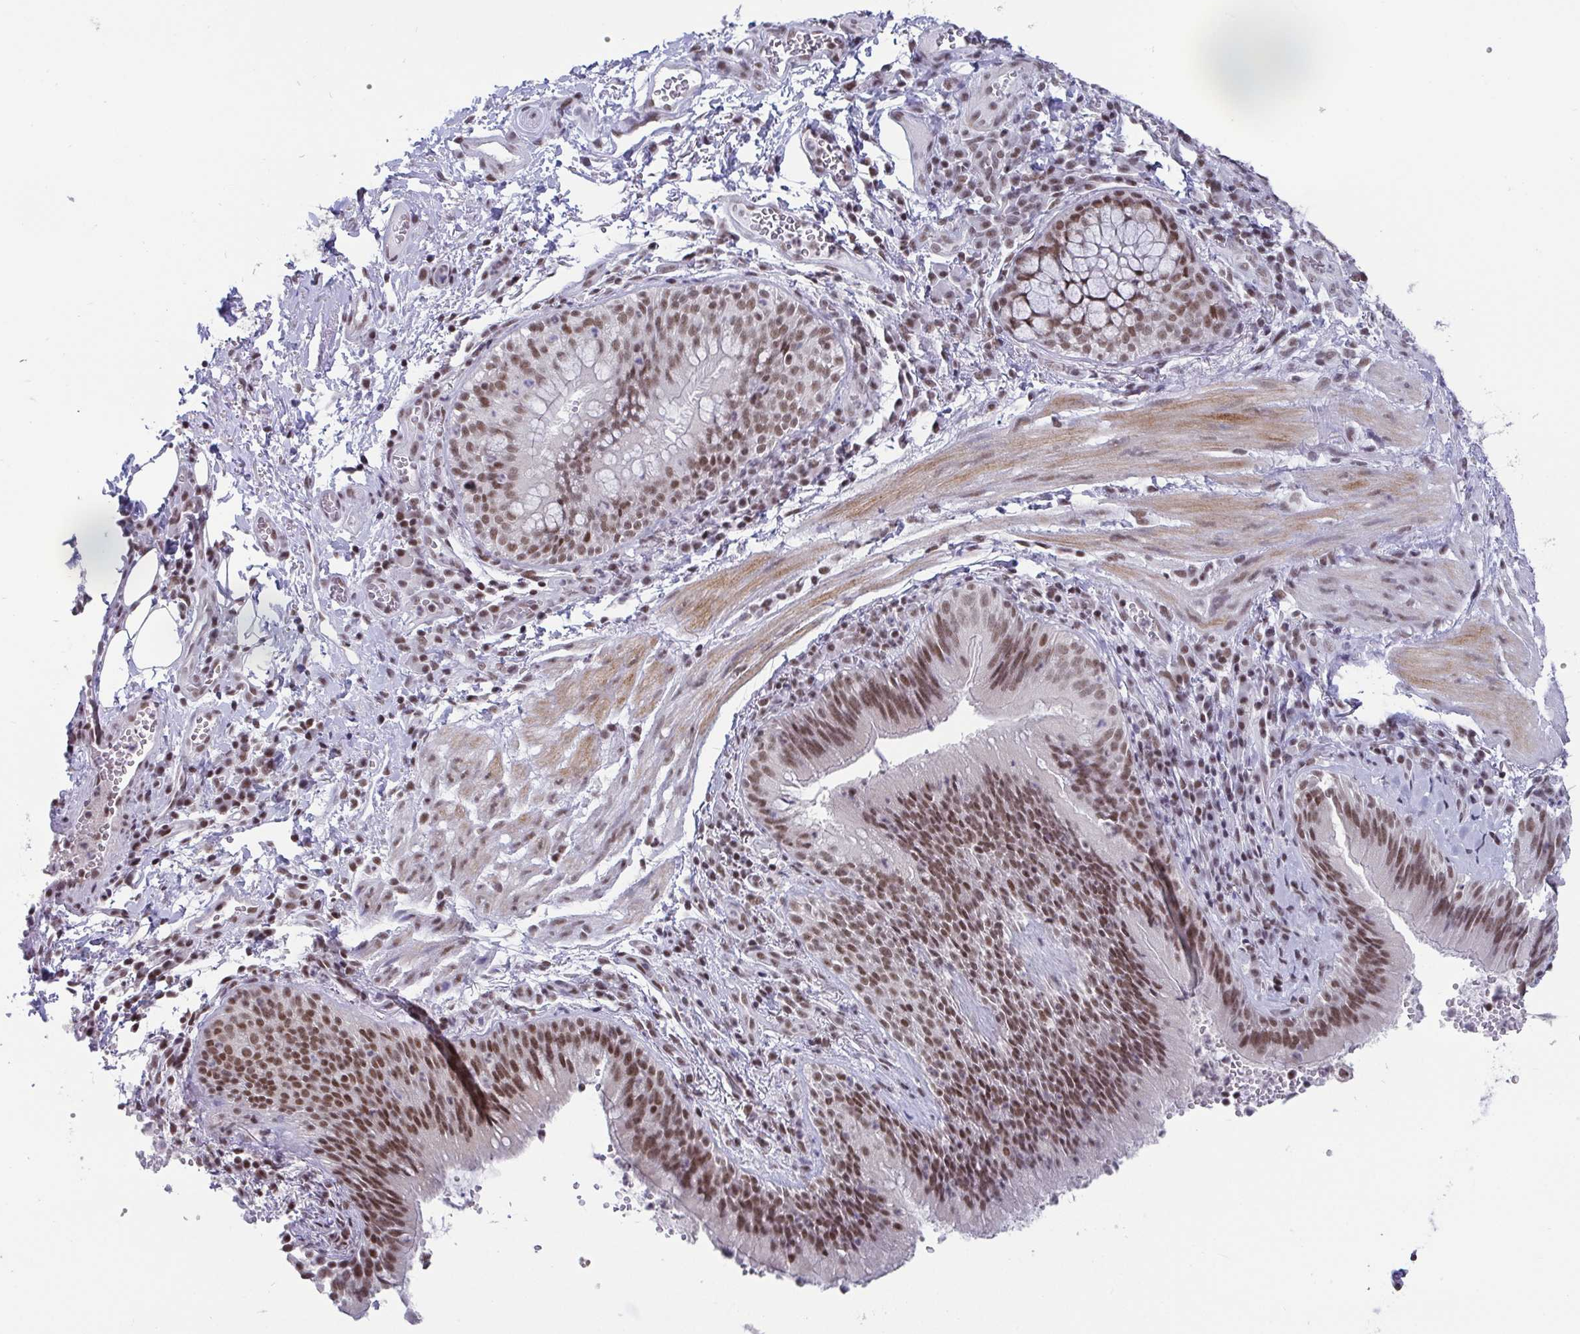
{"staining": {"intensity": "moderate", "quantity": ">75%", "location": "nuclear"}, "tissue": "bronchus", "cell_type": "Respiratory epithelial cells", "image_type": "normal", "snomed": [{"axis": "morphology", "description": "Normal tissue, NOS"}, {"axis": "topography", "description": "Lymph node"}, {"axis": "topography", "description": "Bronchus"}], "caption": "This image demonstrates IHC staining of benign bronchus, with medium moderate nuclear positivity in approximately >75% of respiratory epithelial cells.", "gene": "CTCF", "patient": {"sex": "male", "age": 56}}